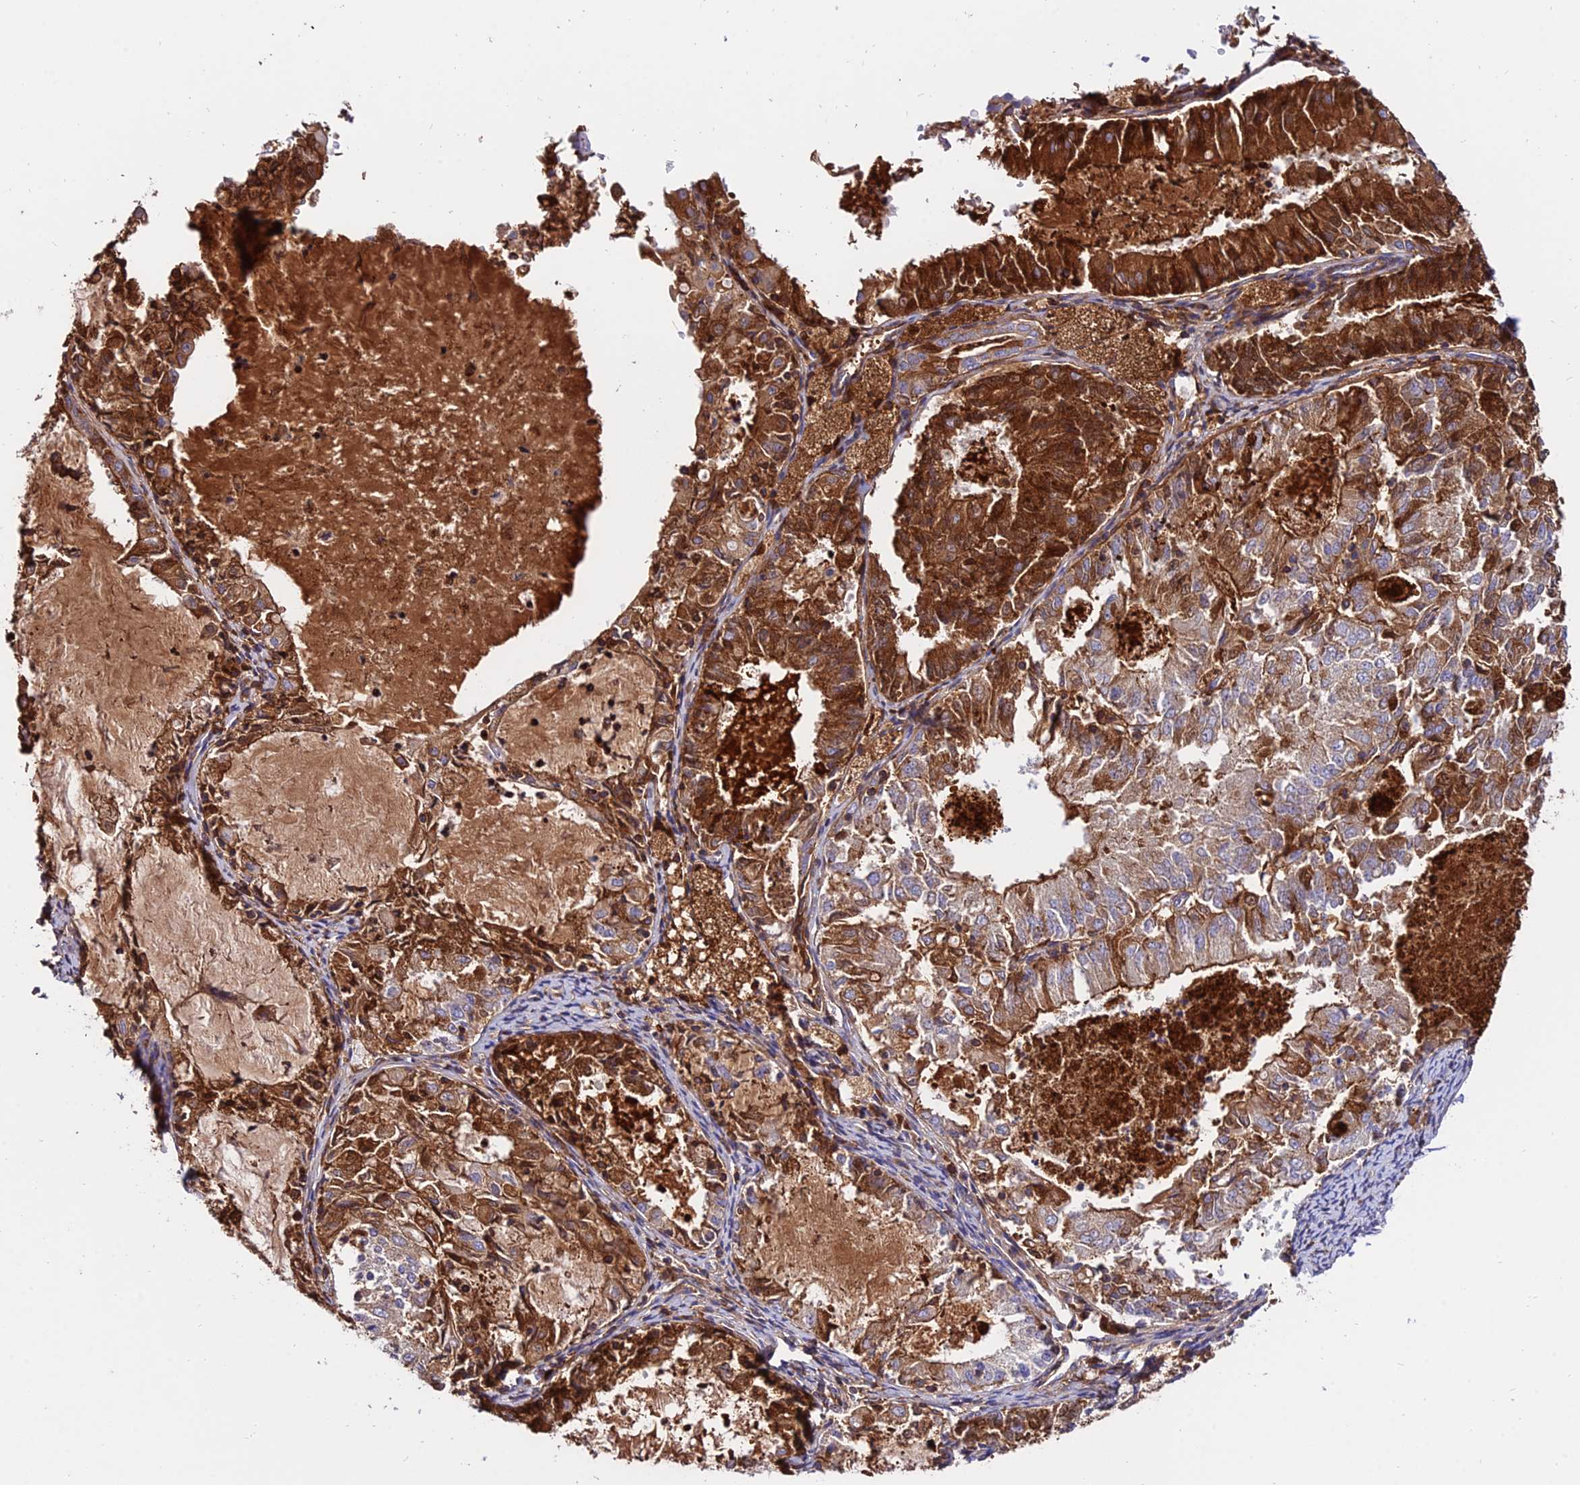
{"staining": {"intensity": "moderate", "quantity": ">75%", "location": "cytoplasmic/membranous"}, "tissue": "endometrial cancer", "cell_type": "Tumor cells", "image_type": "cancer", "snomed": [{"axis": "morphology", "description": "Adenocarcinoma, NOS"}, {"axis": "topography", "description": "Endometrium"}], "caption": "A medium amount of moderate cytoplasmic/membranous expression is seen in approximately >75% of tumor cells in endometrial cancer tissue.", "gene": "PYM1", "patient": {"sex": "female", "age": 57}}